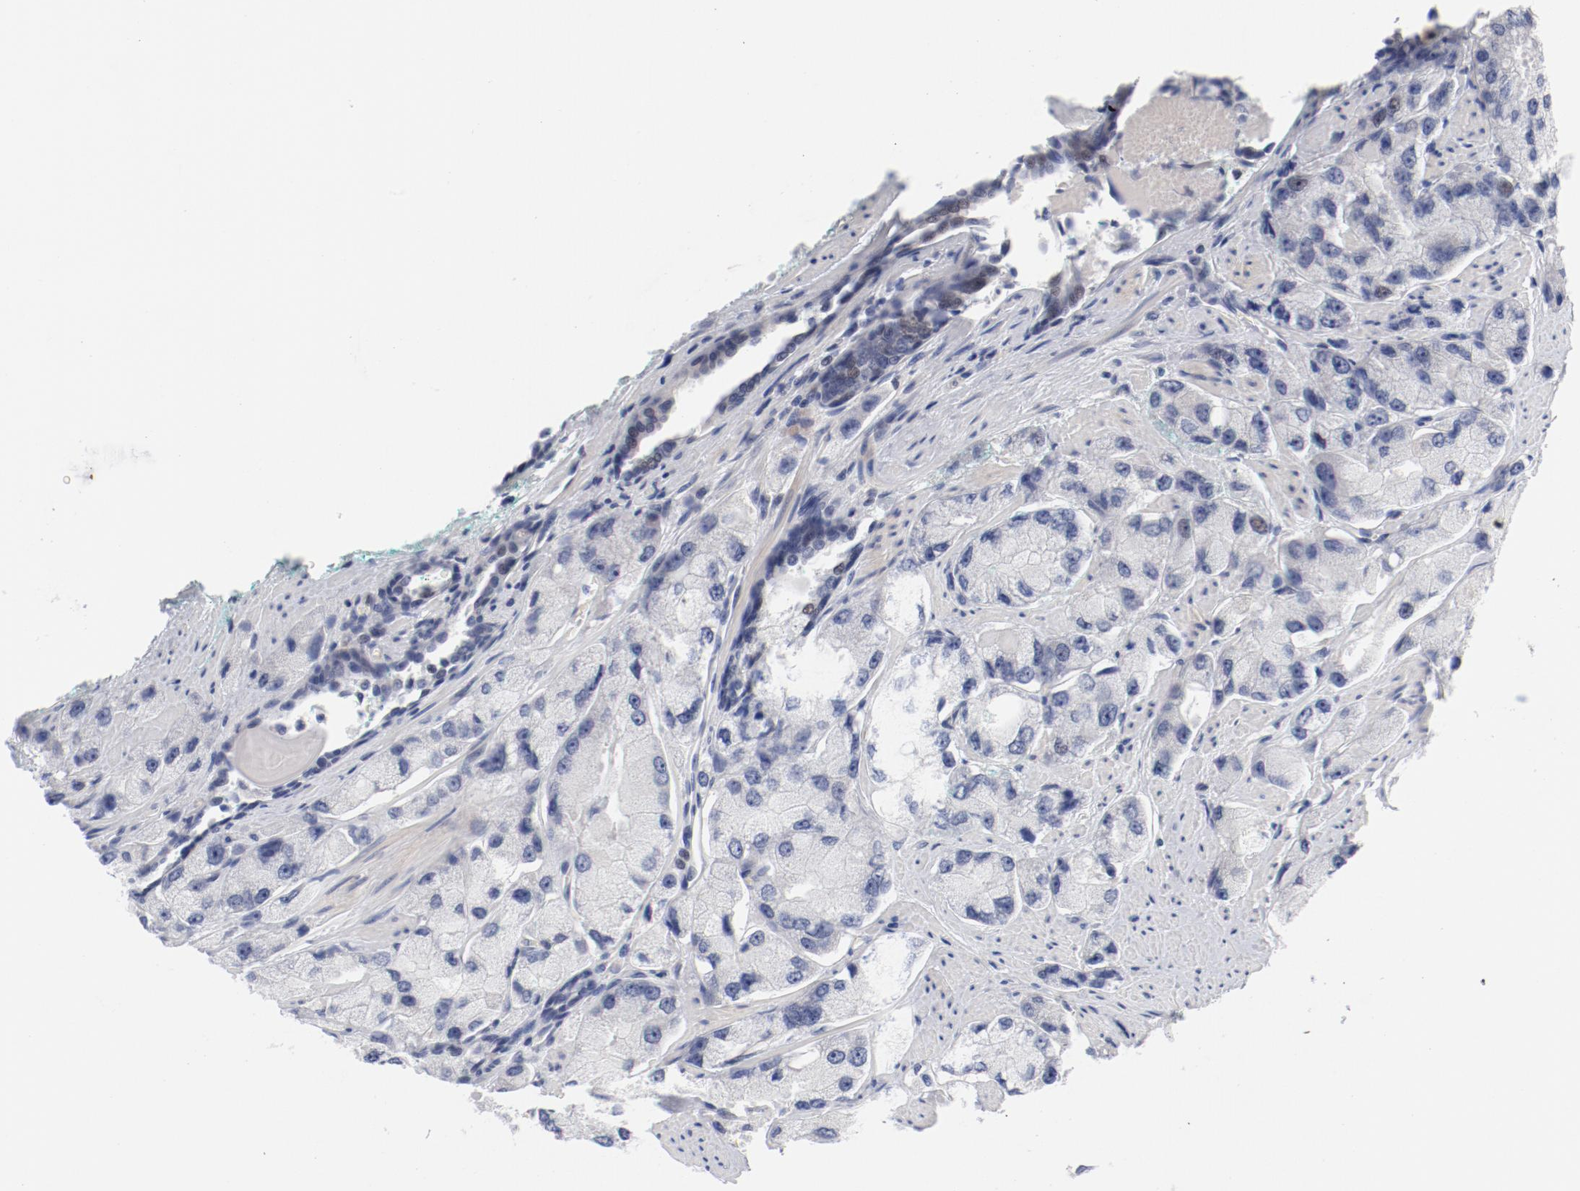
{"staining": {"intensity": "negative", "quantity": "none", "location": "none"}, "tissue": "prostate cancer", "cell_type": "Tumor cells", "image_type": "cancer", "snomed": [{"axis": "morphology", "description": "Adenocarcinoma, High grade"}, {"axis": "topography", "description": "Prostate"}], "caption": "This is an IHC micrograph of human adenocarcinoma (high-grade) (prostate). There is no expression in tumor cells.", "gene": "KCNK13", "patient": {"sex": "male", "age": 58}}